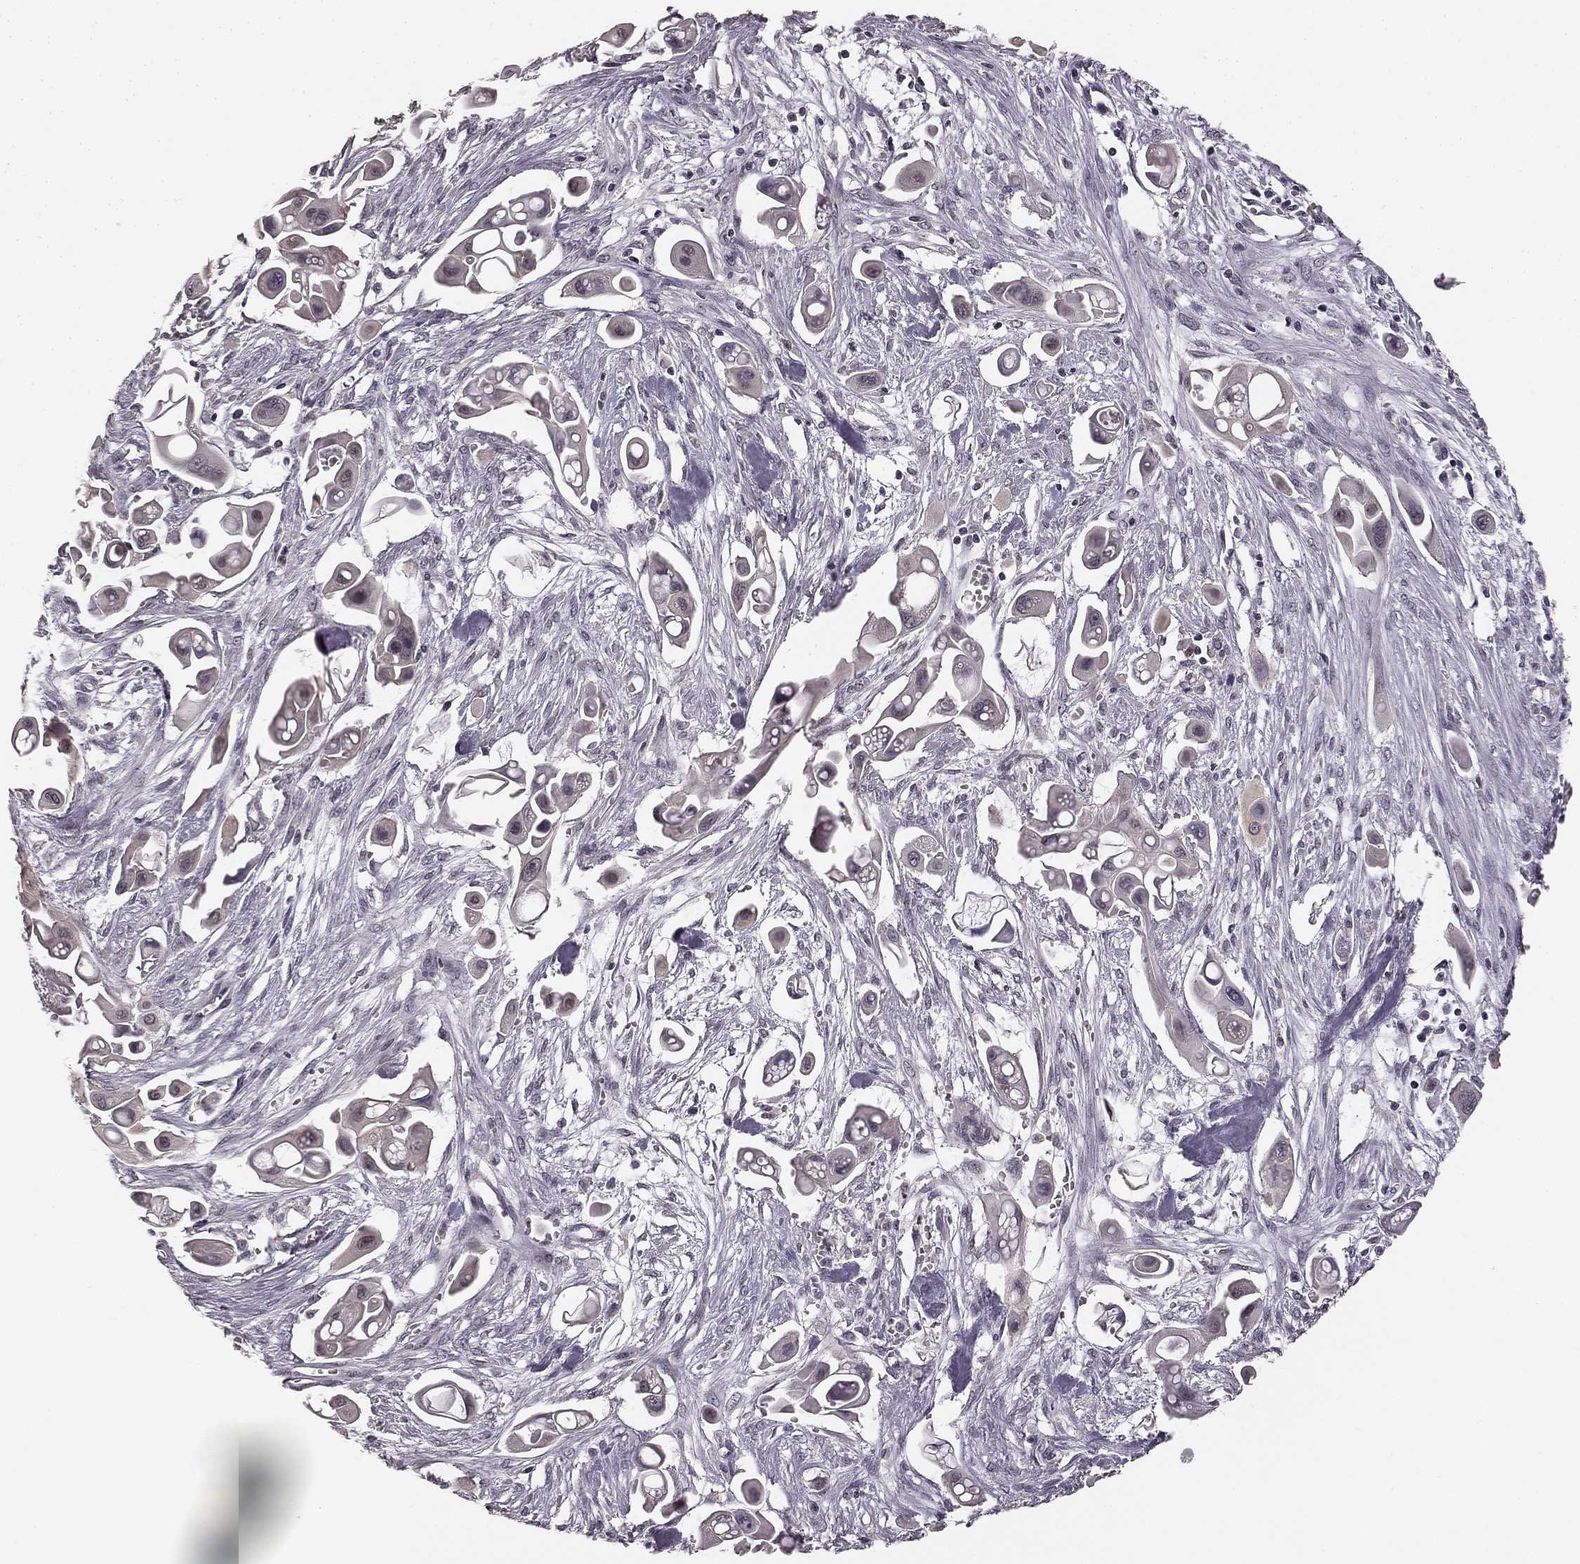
{"staining": {"intensity": "negative", "quantity": "none", "location": "none"}, "tissue": "pancreatic cancer", "cell_type": "Tumor cells", "image_type": "cancer", "snomed": [{"axis": "morphology", "description": "Adenocarcinoma, NOS"}, {"axis": "topography", "description": "Pancreas"}], "caption": "Human pancreatic cancer stained for a protein using immunohistochemistry exhibits no expression in tumor cells.", "gene": "HCN4", "patient": {"sex": "male", "age": 50}}